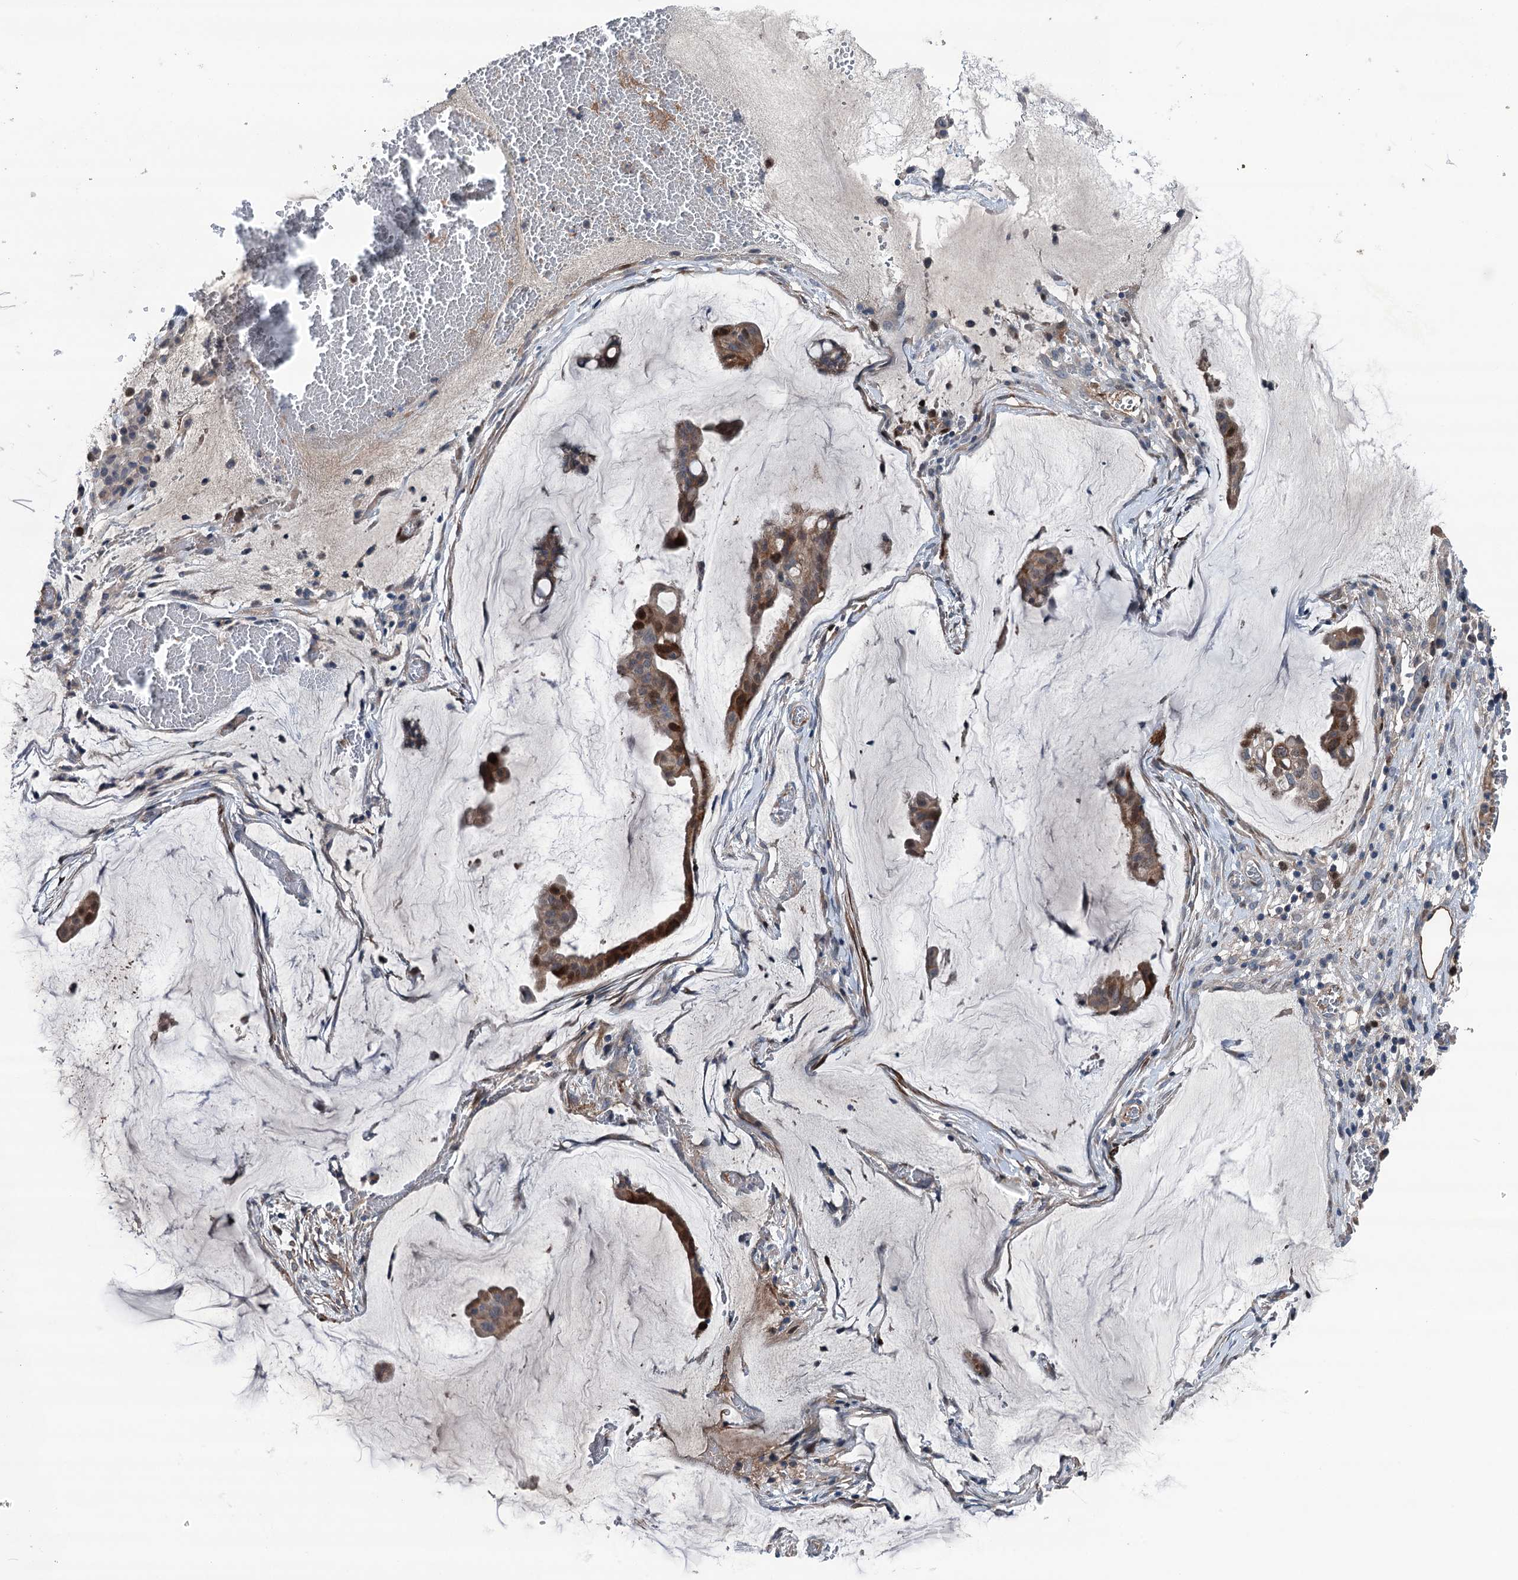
{"staining": {"intensity": "moderate", "quantity": ">75%", "location": "cytoplasmic/membranous"}, "tissue": "ovarian cancer", "cell_type": "Tumor cells", "image_type": "cancer", "snomed": [{"axis": "morphology", "description": "Cystadenocarcinoma, mucinous, NOS"}, {"axis": "topography", "description": "Ovary"}], "caption": "Protein expression by IHC displays moderate cytoplasmic/membranous expression in approximately >75% of tumor cells in ovarian cancer (mucinous cystadenocarcinoma).", "gene": "NCAPD2", "patient": {"sex": "female", "age": 73}}